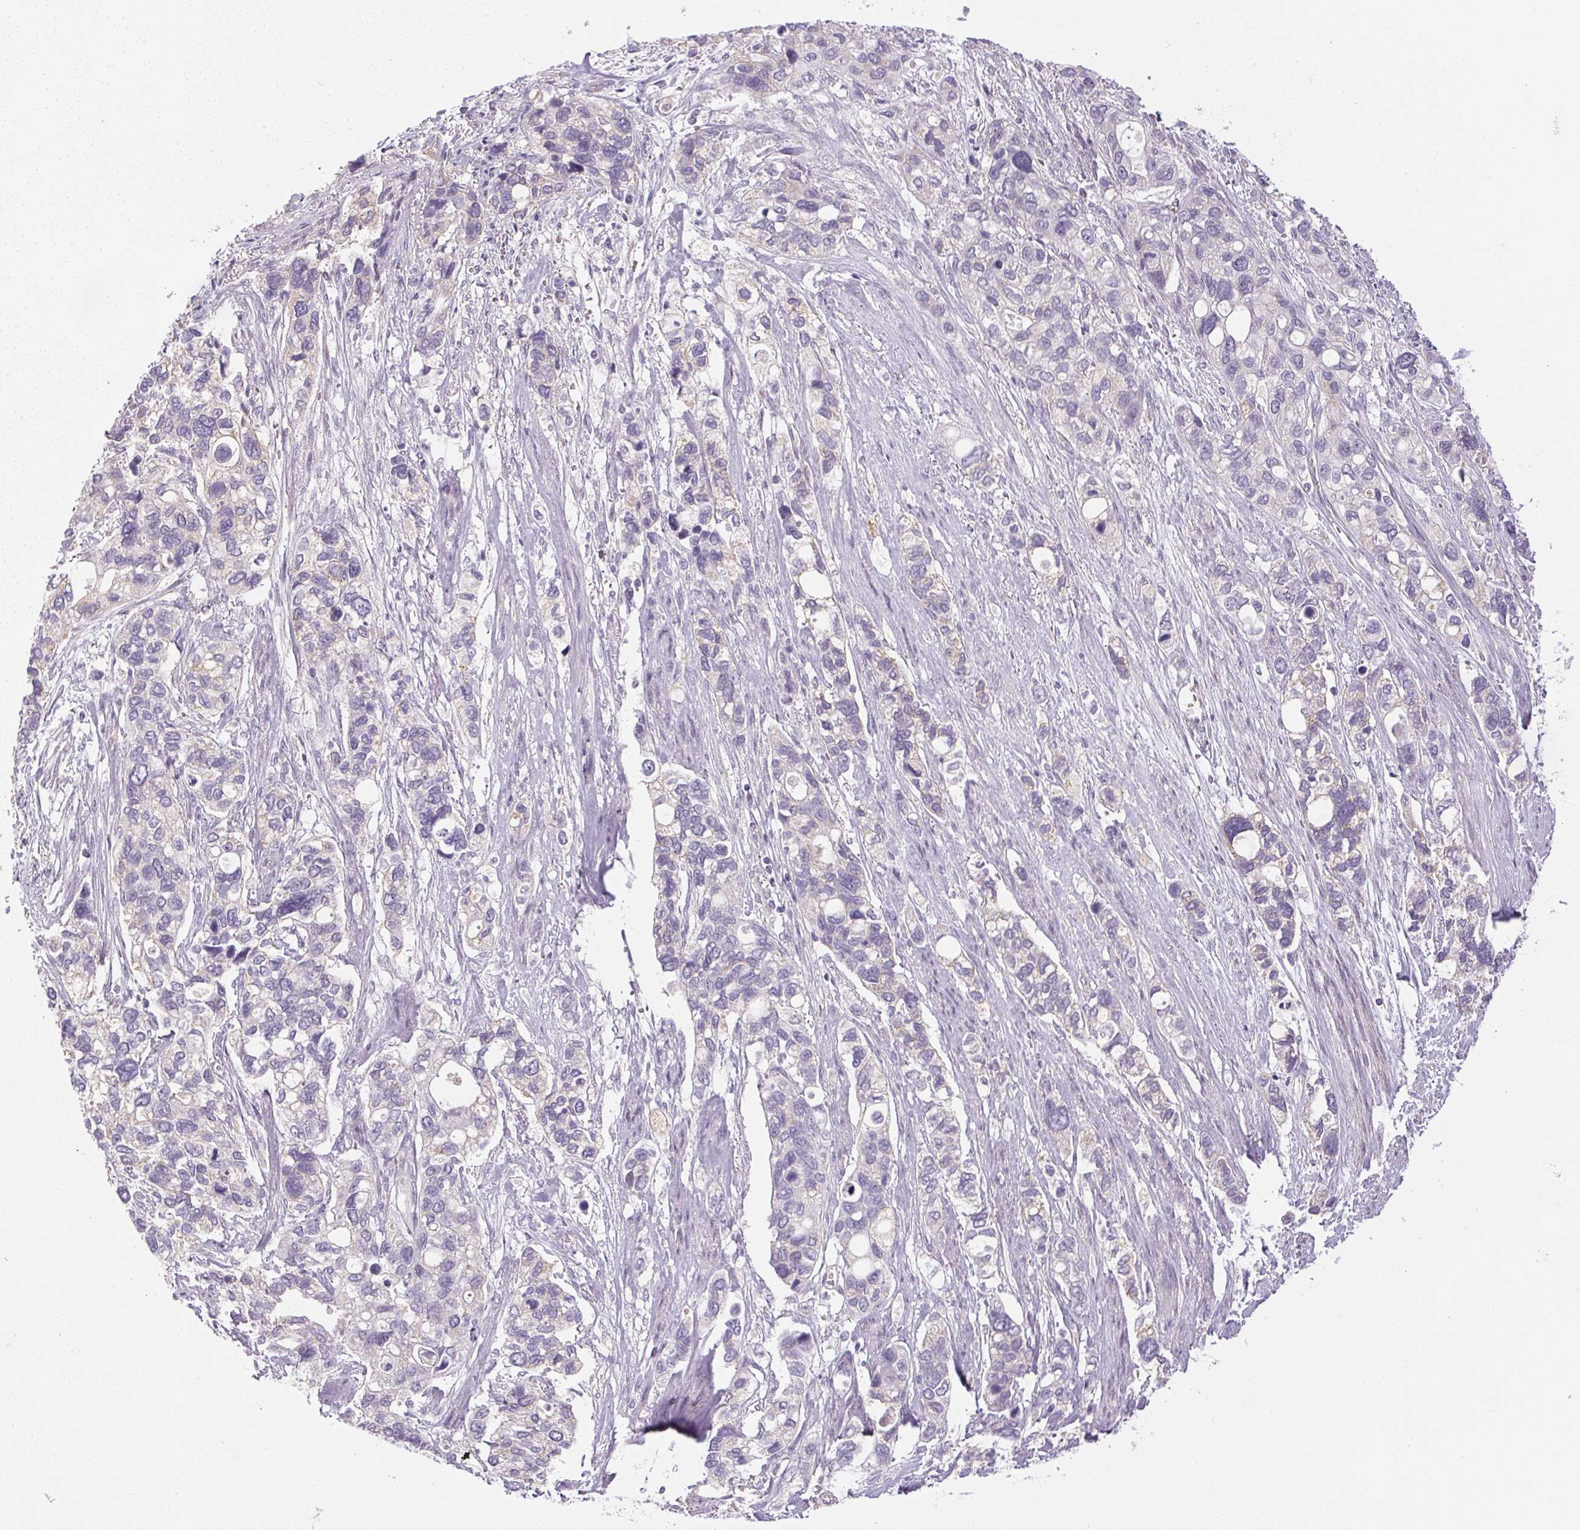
{"staining": {"intensity": "negative", "quantity": "none", "location": "none"}, "tissue": "stomach cancer", "cell_type": "Tumor cells", "image_type": "cancer", "snomed": [{"axis": "morphology", "description": "Adenocarcinoma, NOS"}, {"axis": "topography", "description": "Stomach, upper"}], "caption": "Immunohistochemistry of stomach cancer (adenocarcinoma) shows no staining in tumor cells. Brightfield microscopy of immunohistochemistry stained with DAB (brown) and hematoxylin (blue), captured at high magnification.", "gene": "SMYD1", "patient": {"sex": "female", "age": 81}}